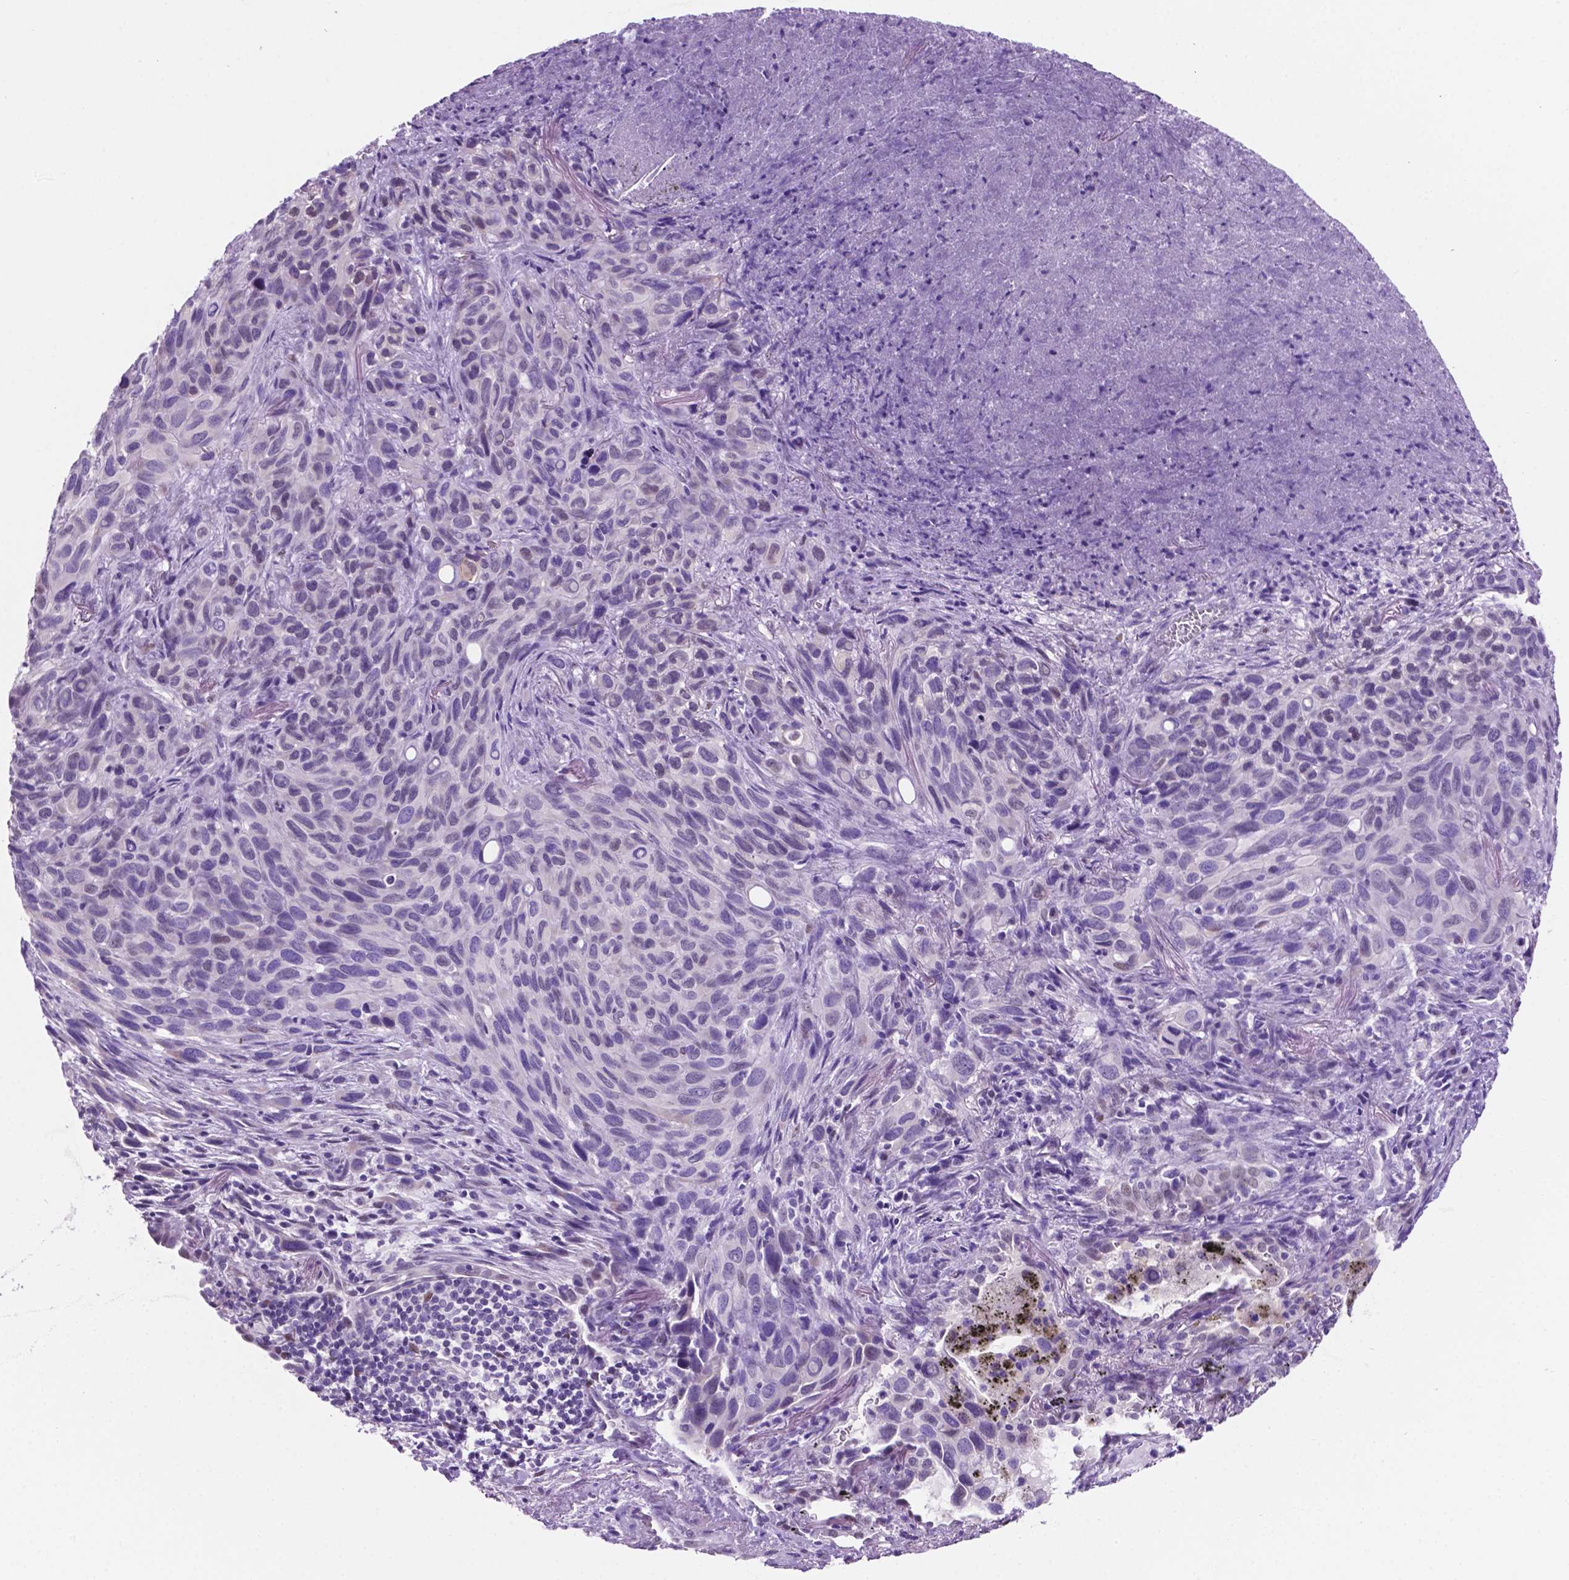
{"staining": {"intensity": "negative", "quantity": "none", "location": "none"}, "tissue": "melanoma", "cell_type": "Tumor cells", "image_type": "cancer", "snomed": [{"axis": "morphology", "description": "Malignant melanoma, Metastatic site"}, {"axis": "topography", "description": "Lung"}], "caption": "The histopathology image displays no significant positivity in tumor cells of melanoma.", "gene": "TMEM210", "patient": {"sex": "male", "age": 48}}